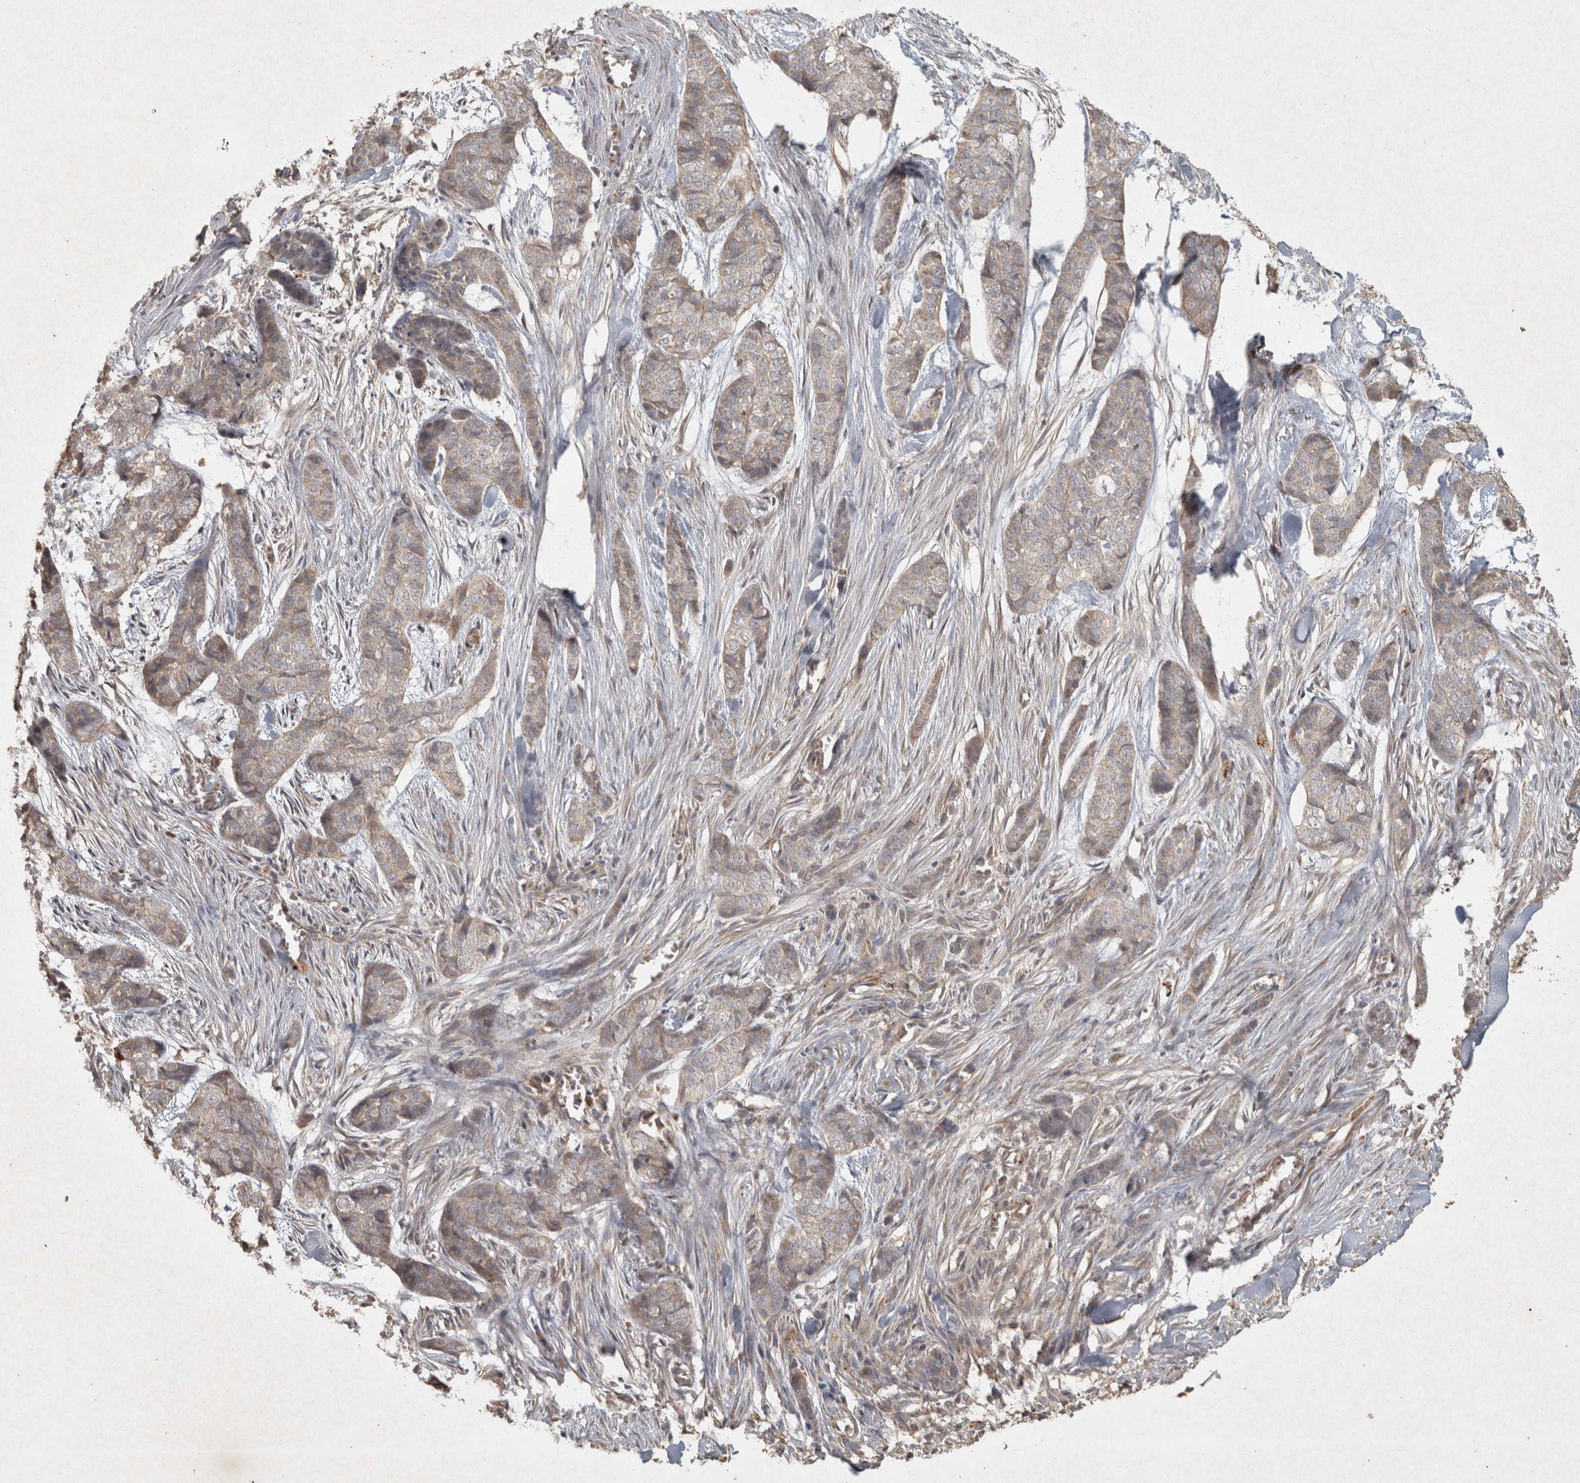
{"staining": {"intensity": "weak", "quantity": ">75%", "location": "cytoplasmic/membranous"}, "tissue": "skin cancer", "cell_type": "Tumor cells", "image_type": "cancer", "snomed": [{"axis": "morphology", "description": "Basal cell carcinoma"}, {"axis": "topography", "description": "Skin"}], "caption": "An IHC histopathology image of tumor tissue is shown. Protein staining in brown highlights weak cytoplasmic/membranous positivity in basal cell carcinoma (skin) within tumor cells. The staining was performed using DAB (3,3'-diaminobenzidine), with brown indicating positive protein expression. Nuclei are stained blue with hematoxylin.", "gene": "OSTN", "patient": {"sex": "female", "age": 64}}